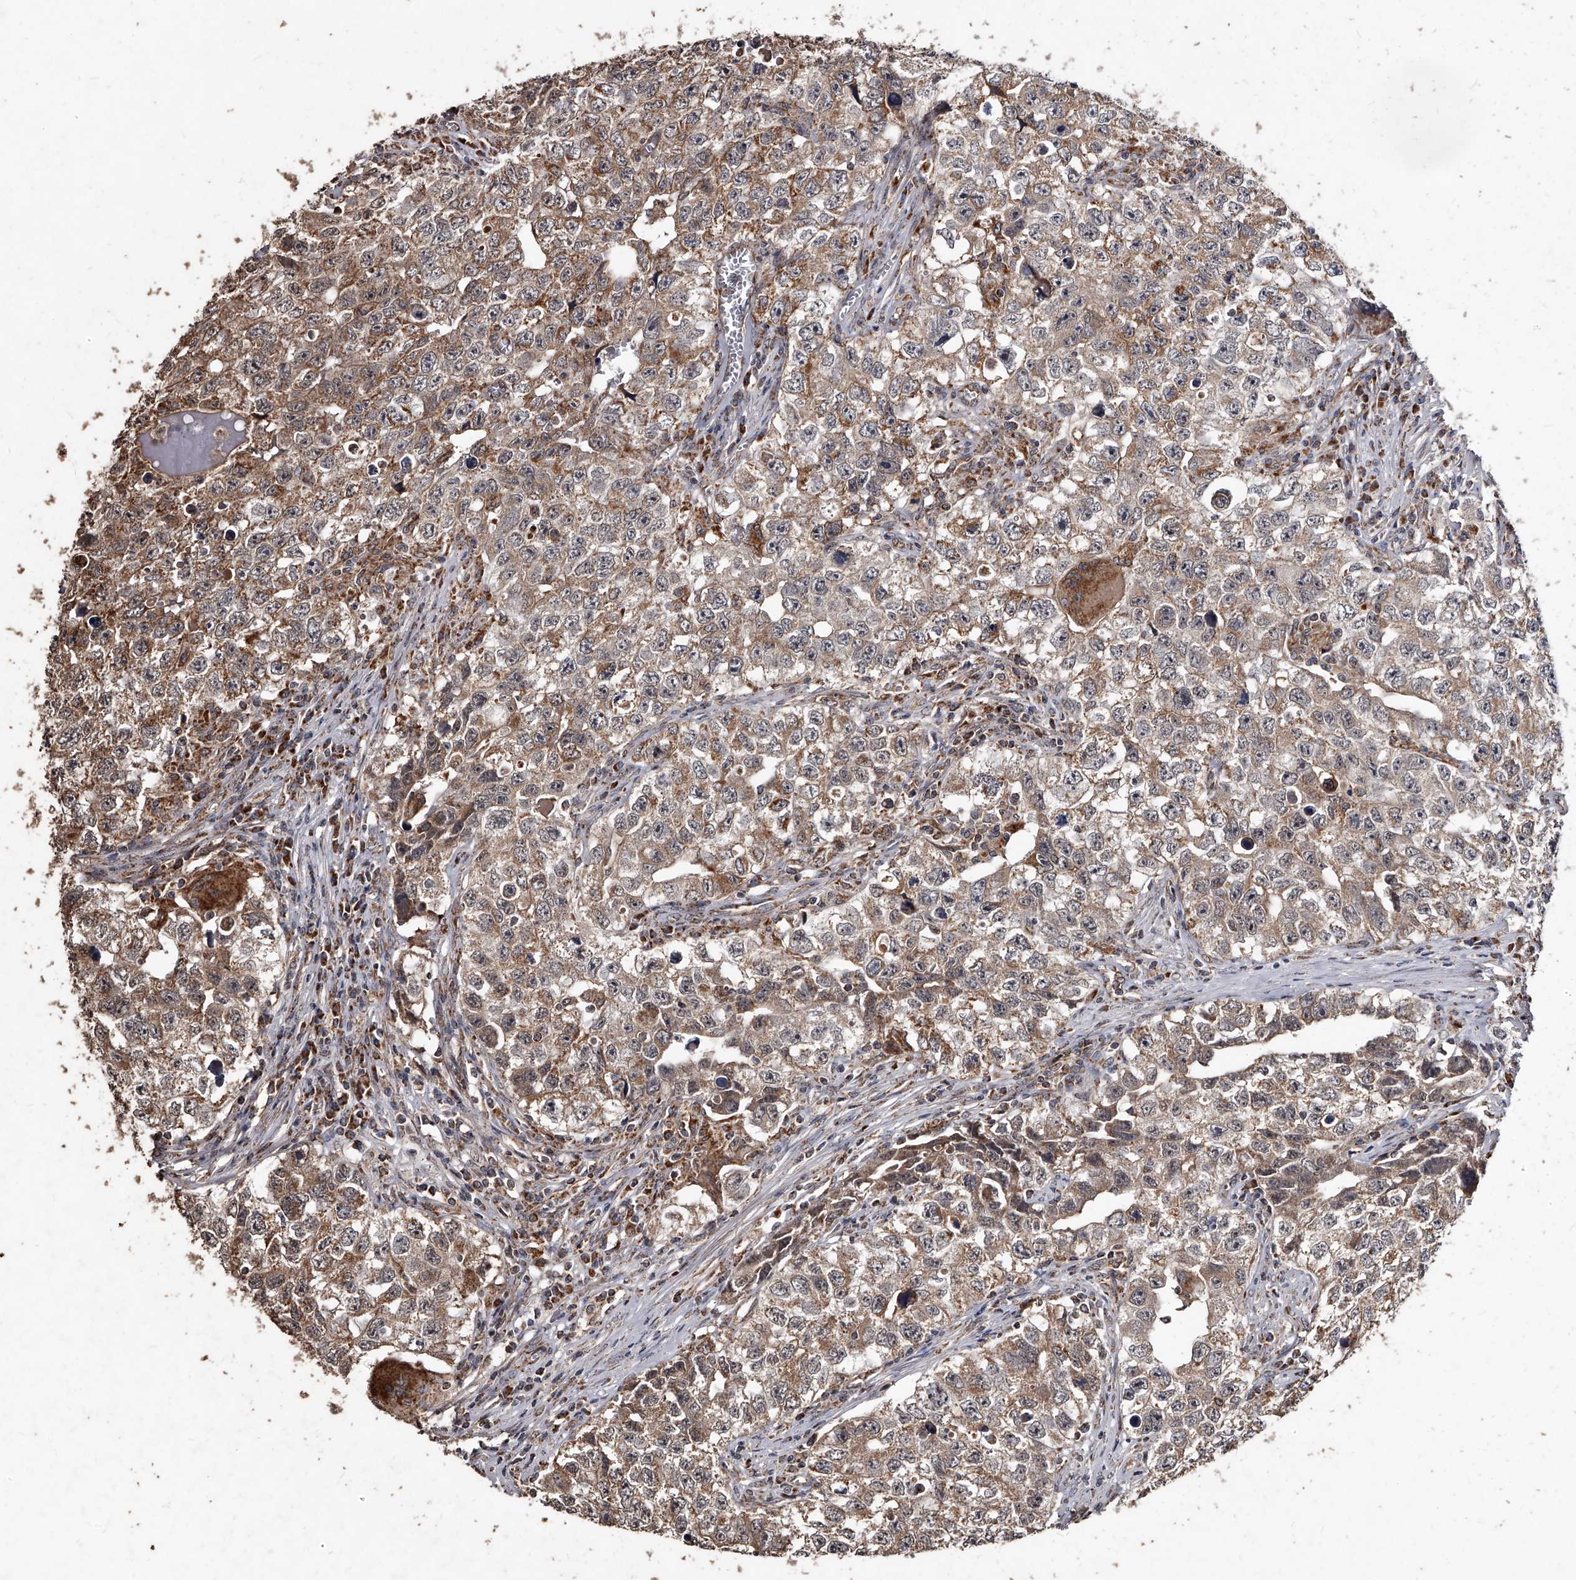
{"staining": {"intensity": "weak", "quantity": ">75%", "location": "cytoplasmic/membranous"}, "tissue": "testis cancer", "cell_type": "Tumor cells", "image_type": "cancer", "snomed": [{"axis": "morphology", "description": "Seminoma, NOS"}, {"axis": "morphology", "description": "Carcinoma, Embryonal, NOS"}, {"axis": "topography", "description": "Testis"}], "caption": "Immunohistochemistry staining of testis cancer (seminoma), which exhibits low levels of weak cytoplasmic/membranous staining in approximately >75% of tumor cells indicating weak cytoplasmic/membranous protein expression. The staining was performed using DAB (brown) for protein detection and nuclei were counterstained in hematoxylin (blue).", "gene": "GPR183", "patient": {"sex": "male", "age": 43}}